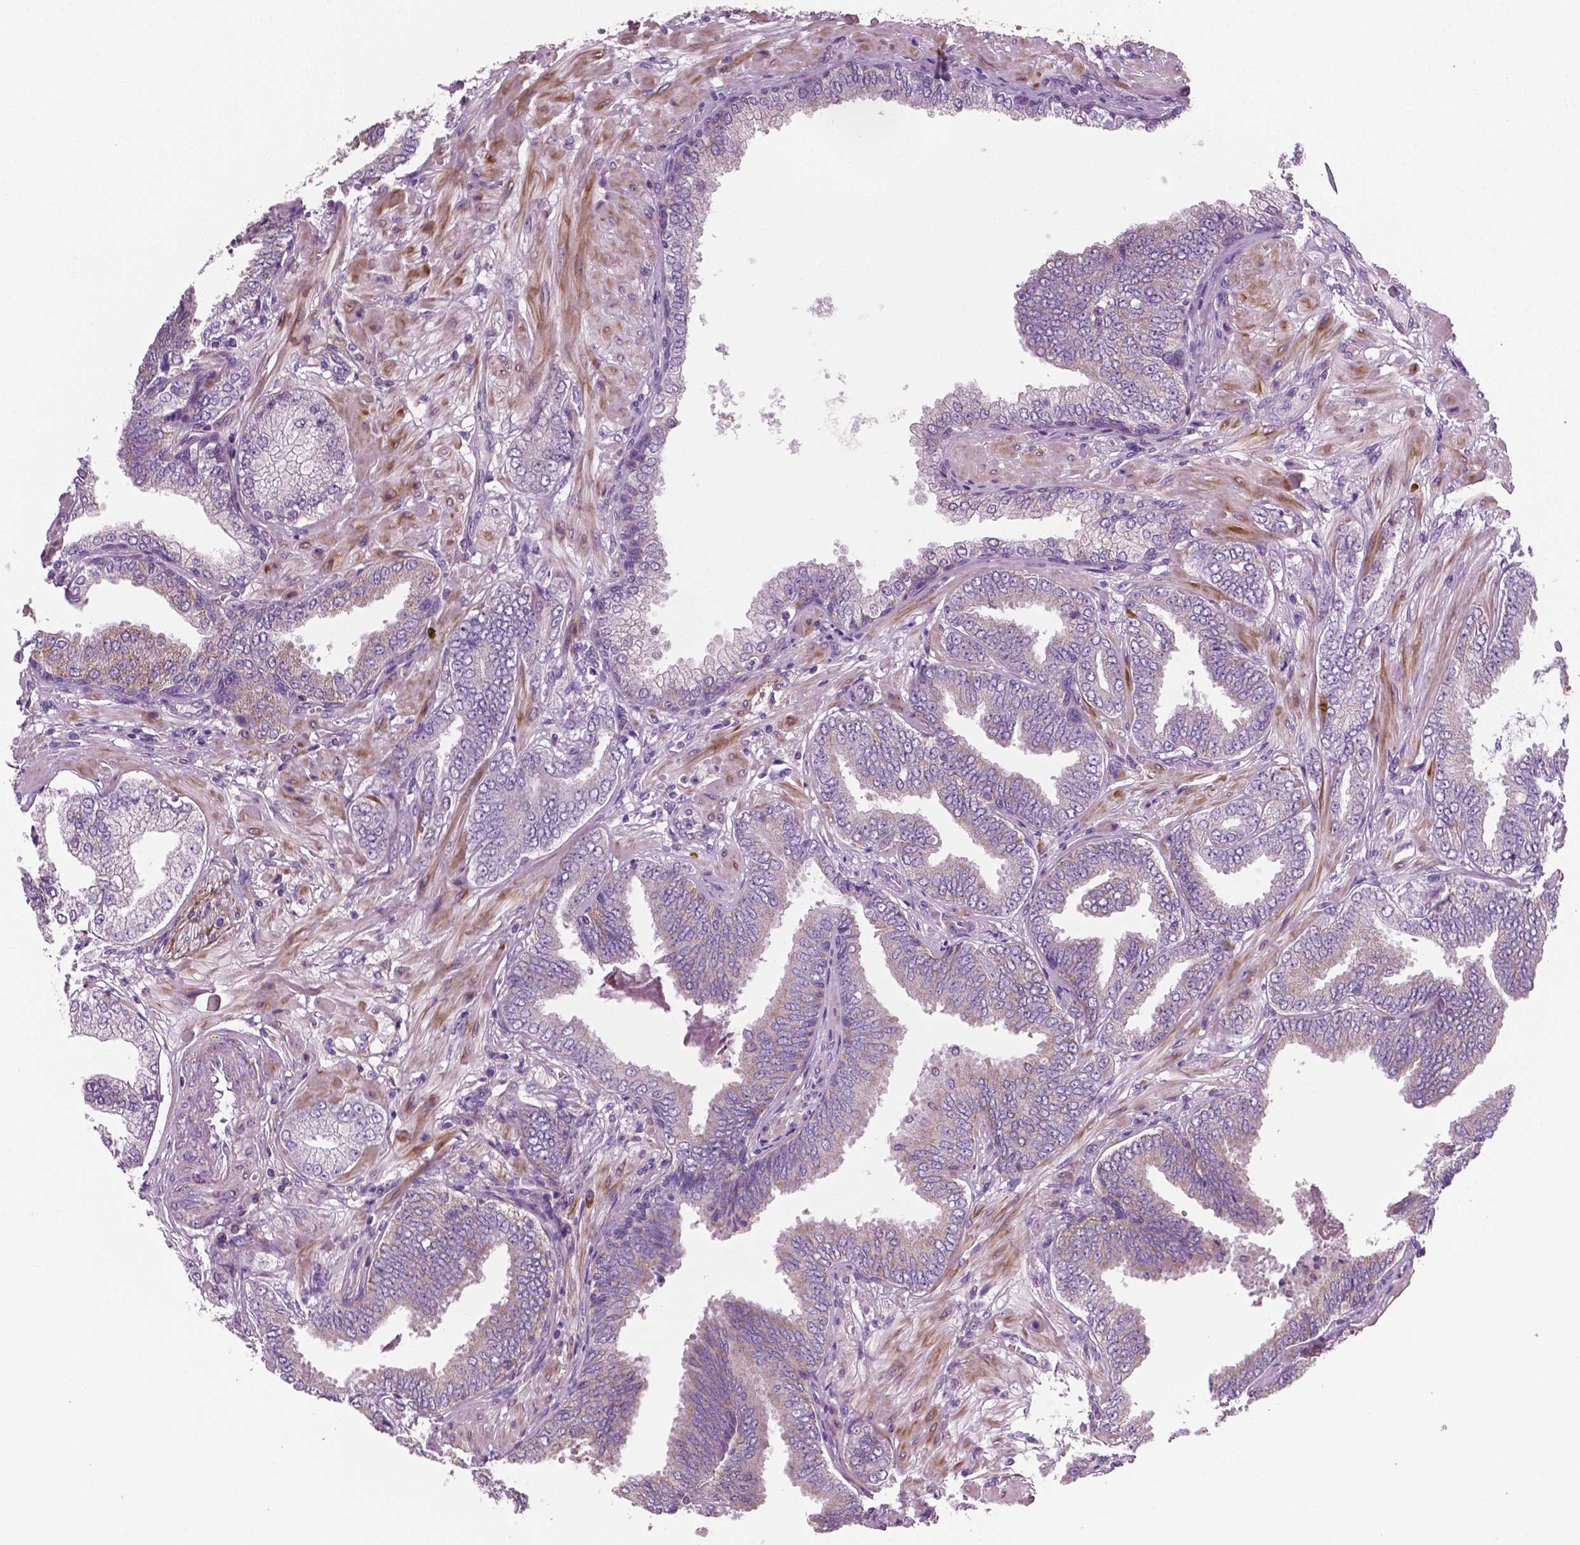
{"staining": {"intensity": "negative", "quantity": "none", "location": "none"}, "tissue": "prostate cancer", "cell_type": "Tumor cells", "image_type": "cancer", "snomed": [{"axis": "morphology", "description": "Adenocarcinoma, Low grade"}, {"axis": "topography", "description": "Prostate"}], "caption": "Immunohistochemistry of human prostate low-grade adenocarcinoma reveals no expression in tumor cells.", "gene": "PTX3", "patient": {"sex": "male", "age": 55}}